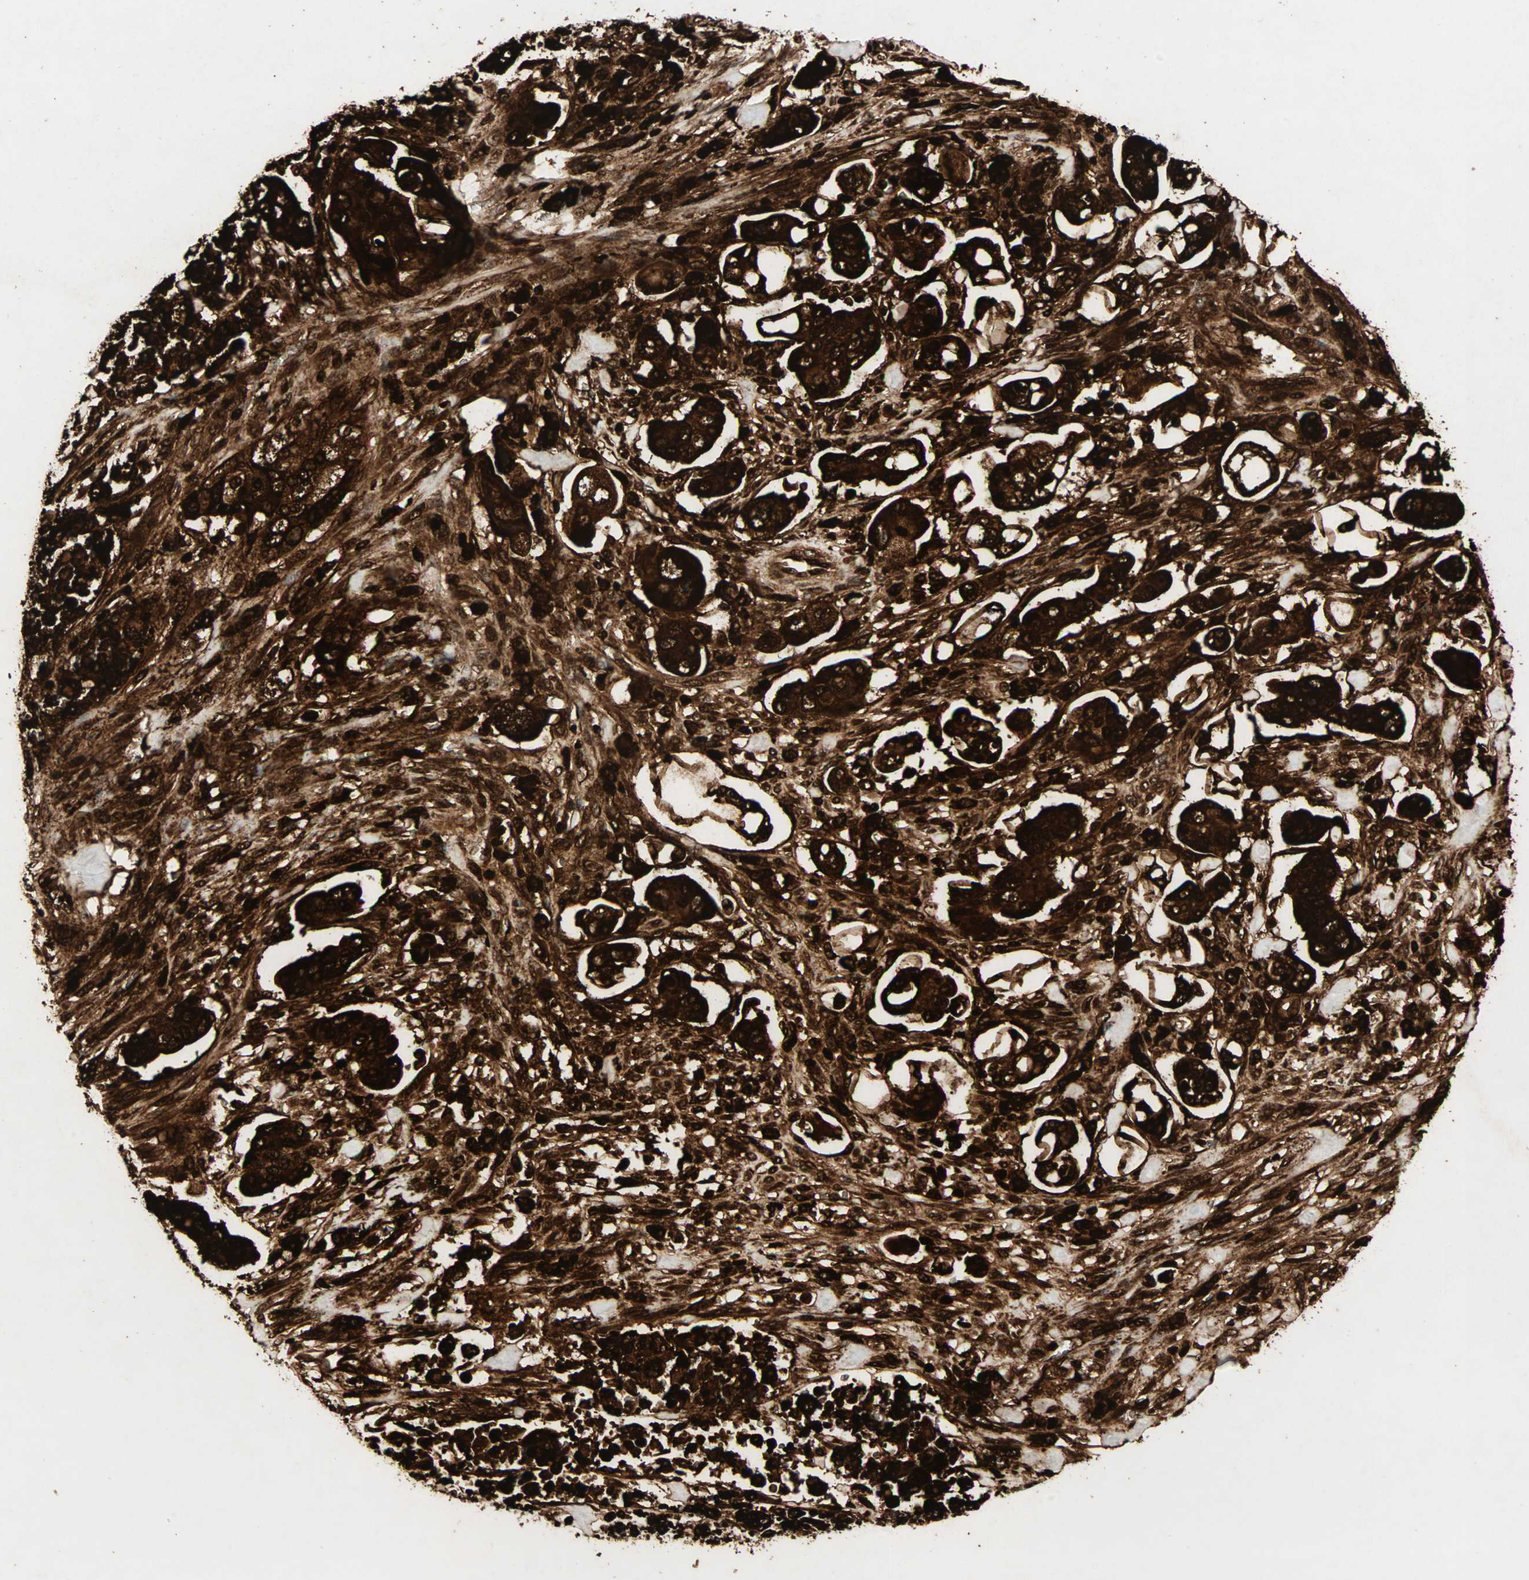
{"staining": {"intensity": "strong", "quantity": ">75%", "location": "cytoplasmic/membranous"}, "tissue": "stomach cancer", "cell_type": "Tumor cells", "image_type": "cancer", "snomed": [{"axis": "morphology", "description": "Adenocarcinoma, NOS"}, {"axis": "topography", "description": "Stomach"}], "caption": "Human stomach adenocarcinoma stained with a protein marker shows strong staining in tumor cells.", "gene": "CEACAM6", "patient": {"sex": "male", "age": 62}}